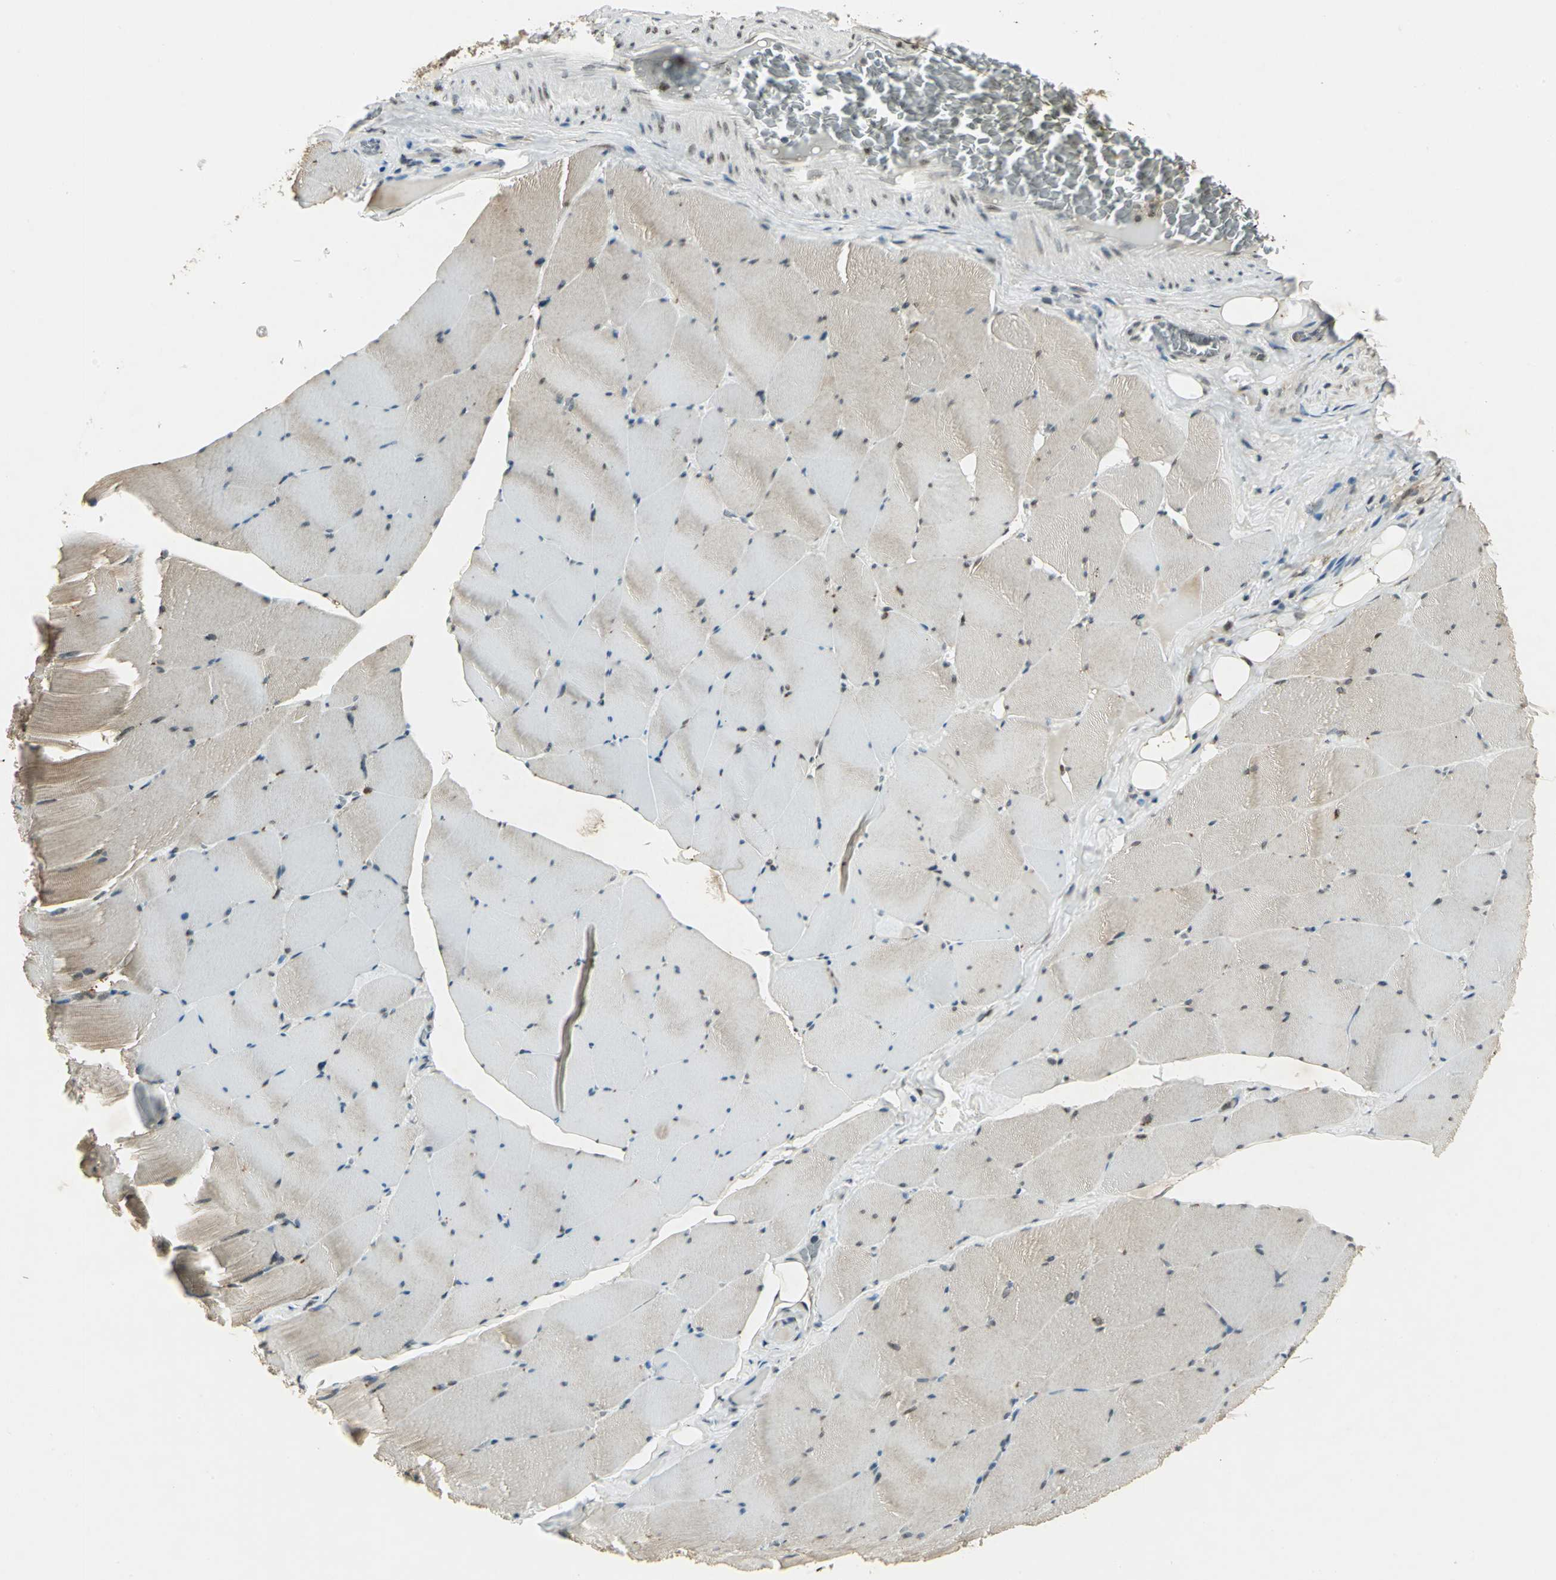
{"staining": {"intensity": "moderate", "quantity": ">75%", "location": "cytoplasmic/membranous"}, "tissue": "skeletal muscle", "cell_type": "Myocytes", "image_type": "normal", "snomed": [{"axis": "morphology", "description": "Normal tissue, NOS"}, {"axis": "topography", "description": "Skeletal muscle"}], "caption": "Immunohistochemistry (IHC) photomicrograph of unremarkable human skeletal muscle stained for a protein (brown), which shows medium levels of moderate cytoplasmic/membranous expression in about >75% of myocytes.", "gene": "RAD17", "patient": {"sex": "male", "age": 62}}